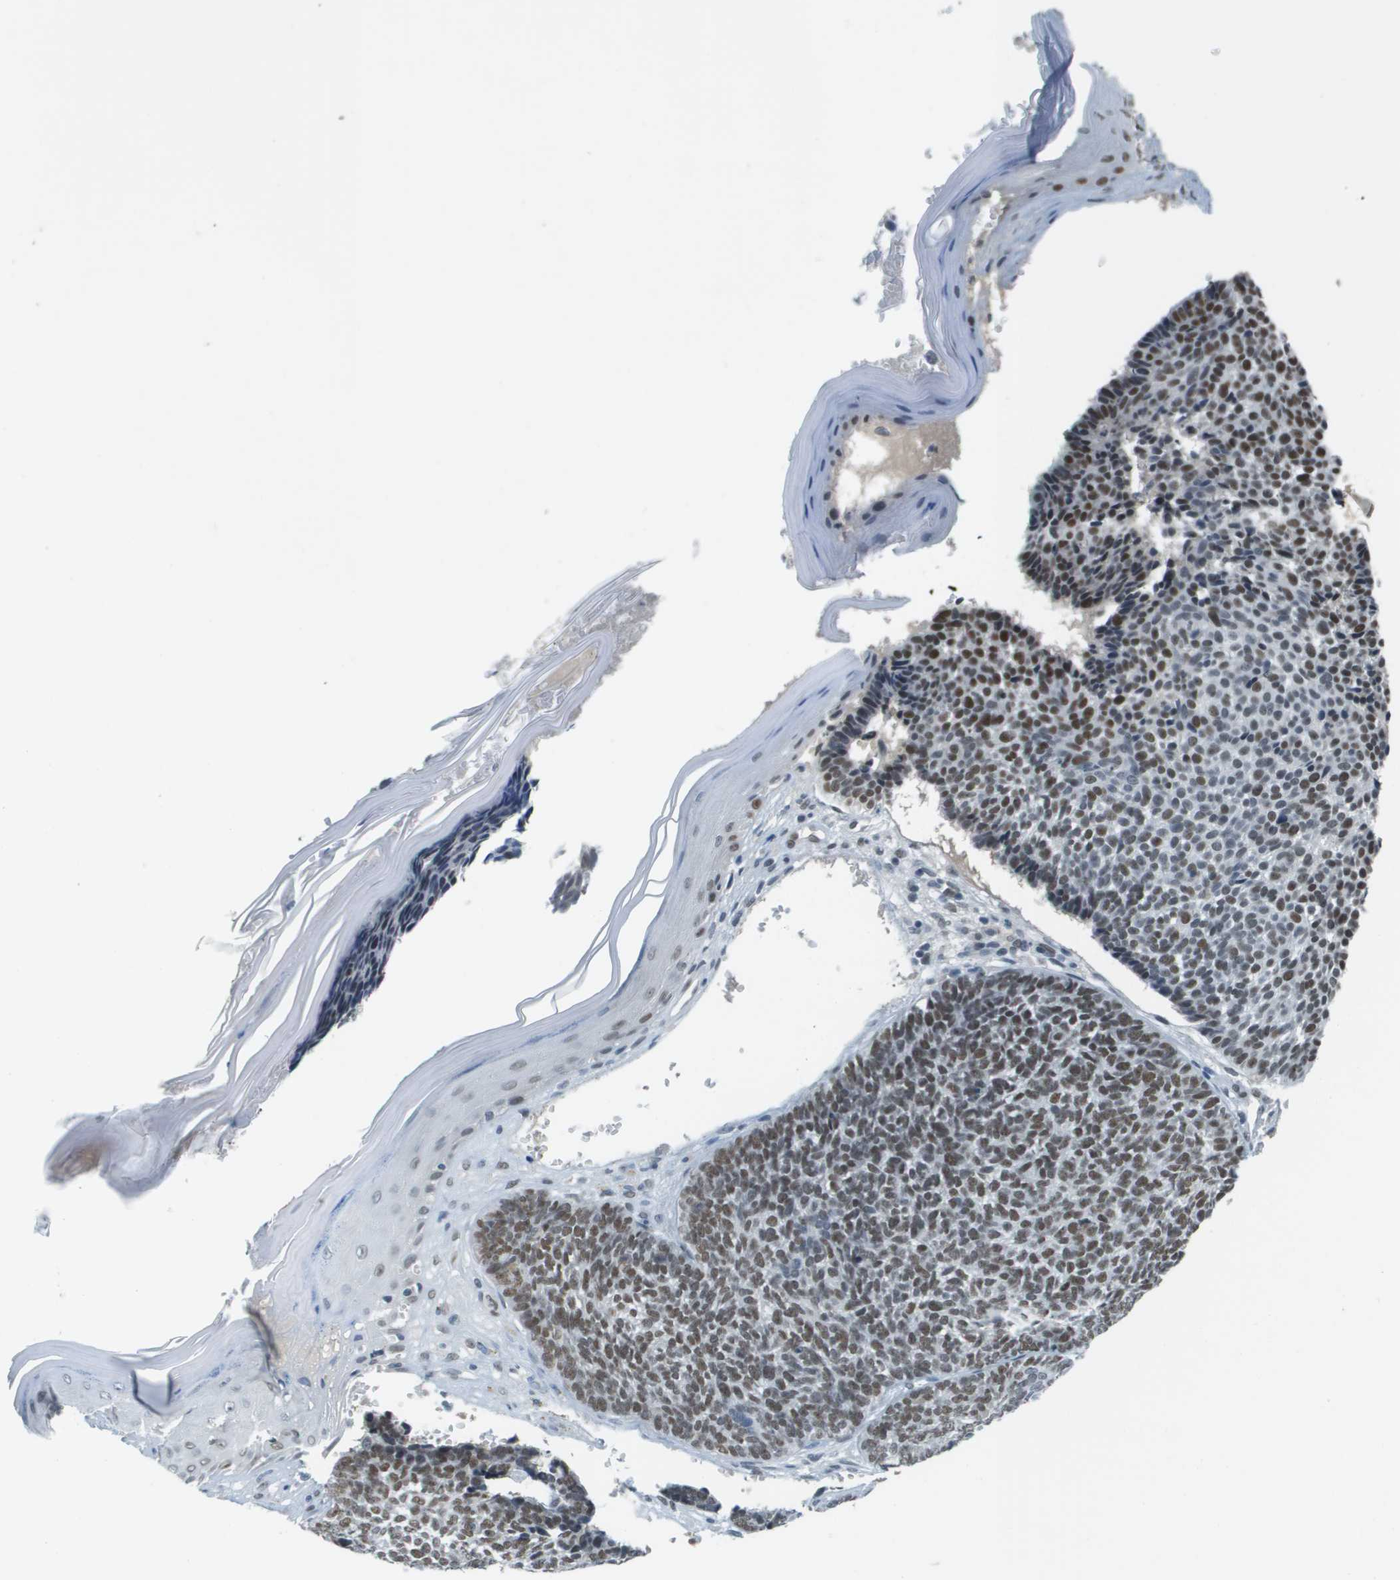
{"staining": {"intensity": "moderate", "quantity": ">75%", "location": "nuclear"}, "tissue": "skin cancer", "cell_type": "Tumor cells", "image_type": "cancer", "snomed": [{"axis": "morphology", "description": "Basal cell carcinoma"}, {"axis": "topography", "description": "Skin"}], "caption": "Immunohistochemistry (IHC) of skin cancer (basal cell carcinoma) reveals medium levels of moderate nuclear expression in approximately >75% of tumor cells. (brown staining indicates protein expression, while blue staining denotes nuclei).", "gene": "CBX5", "patient": {"sex": "male", "age": 84}}